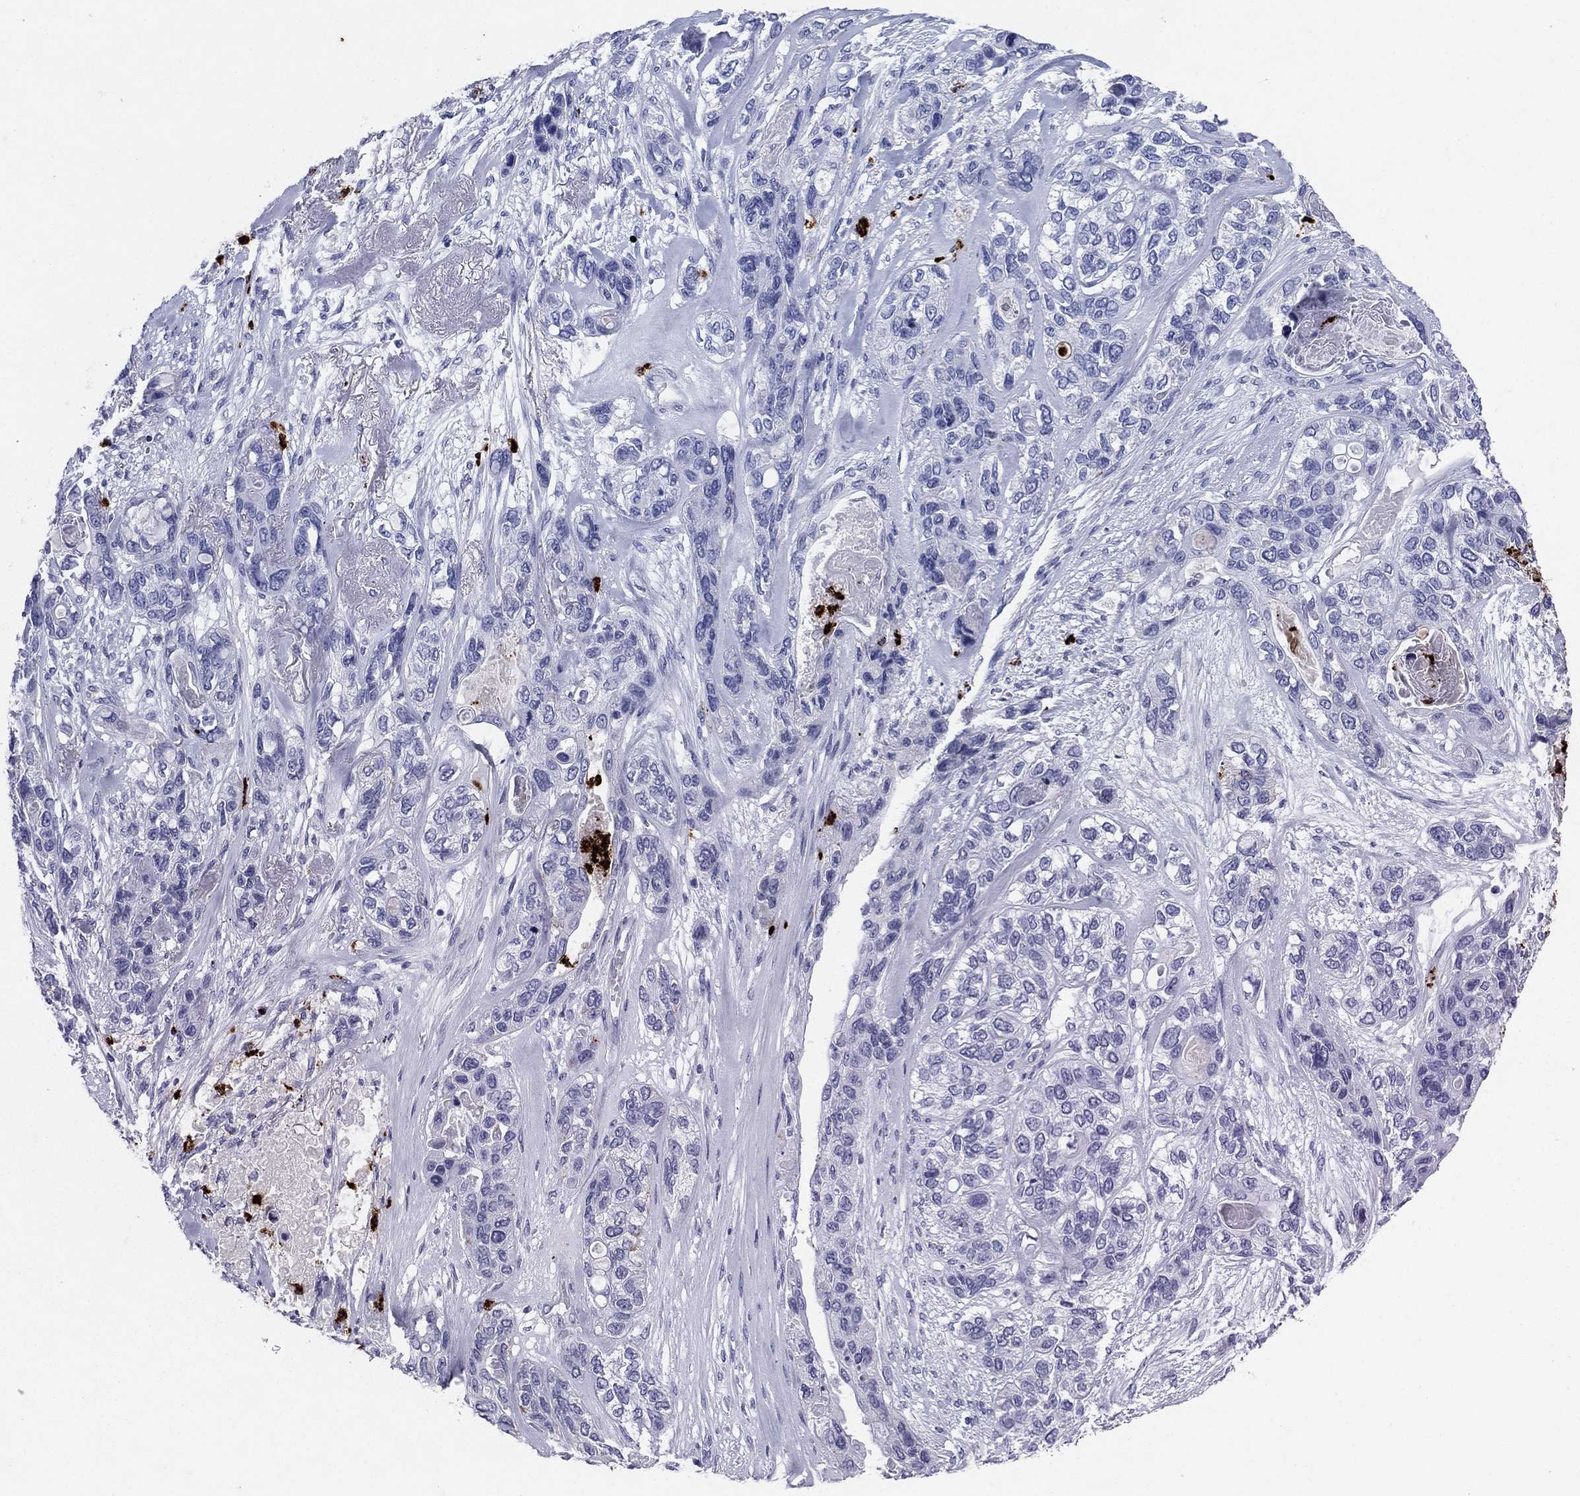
{"staining": {"intensity": "negative", "quantity": "none", "location": "none"}, "tissue": "lung cancer", "cell_type": "Tumor cells", "image_type": "cancer", "snomed": [{"axis": "morphology", "description": "Squamous cell carcinoma, NOS"}, {"axis": "topography", "description": "Lung"}], "caption": "Immunohistochemical staining of squamous cell carcinoma (lung) shows no significant expression in tumor cells.", "gene": "AZU1", "patient": {"sex": "female", "age": 70}}